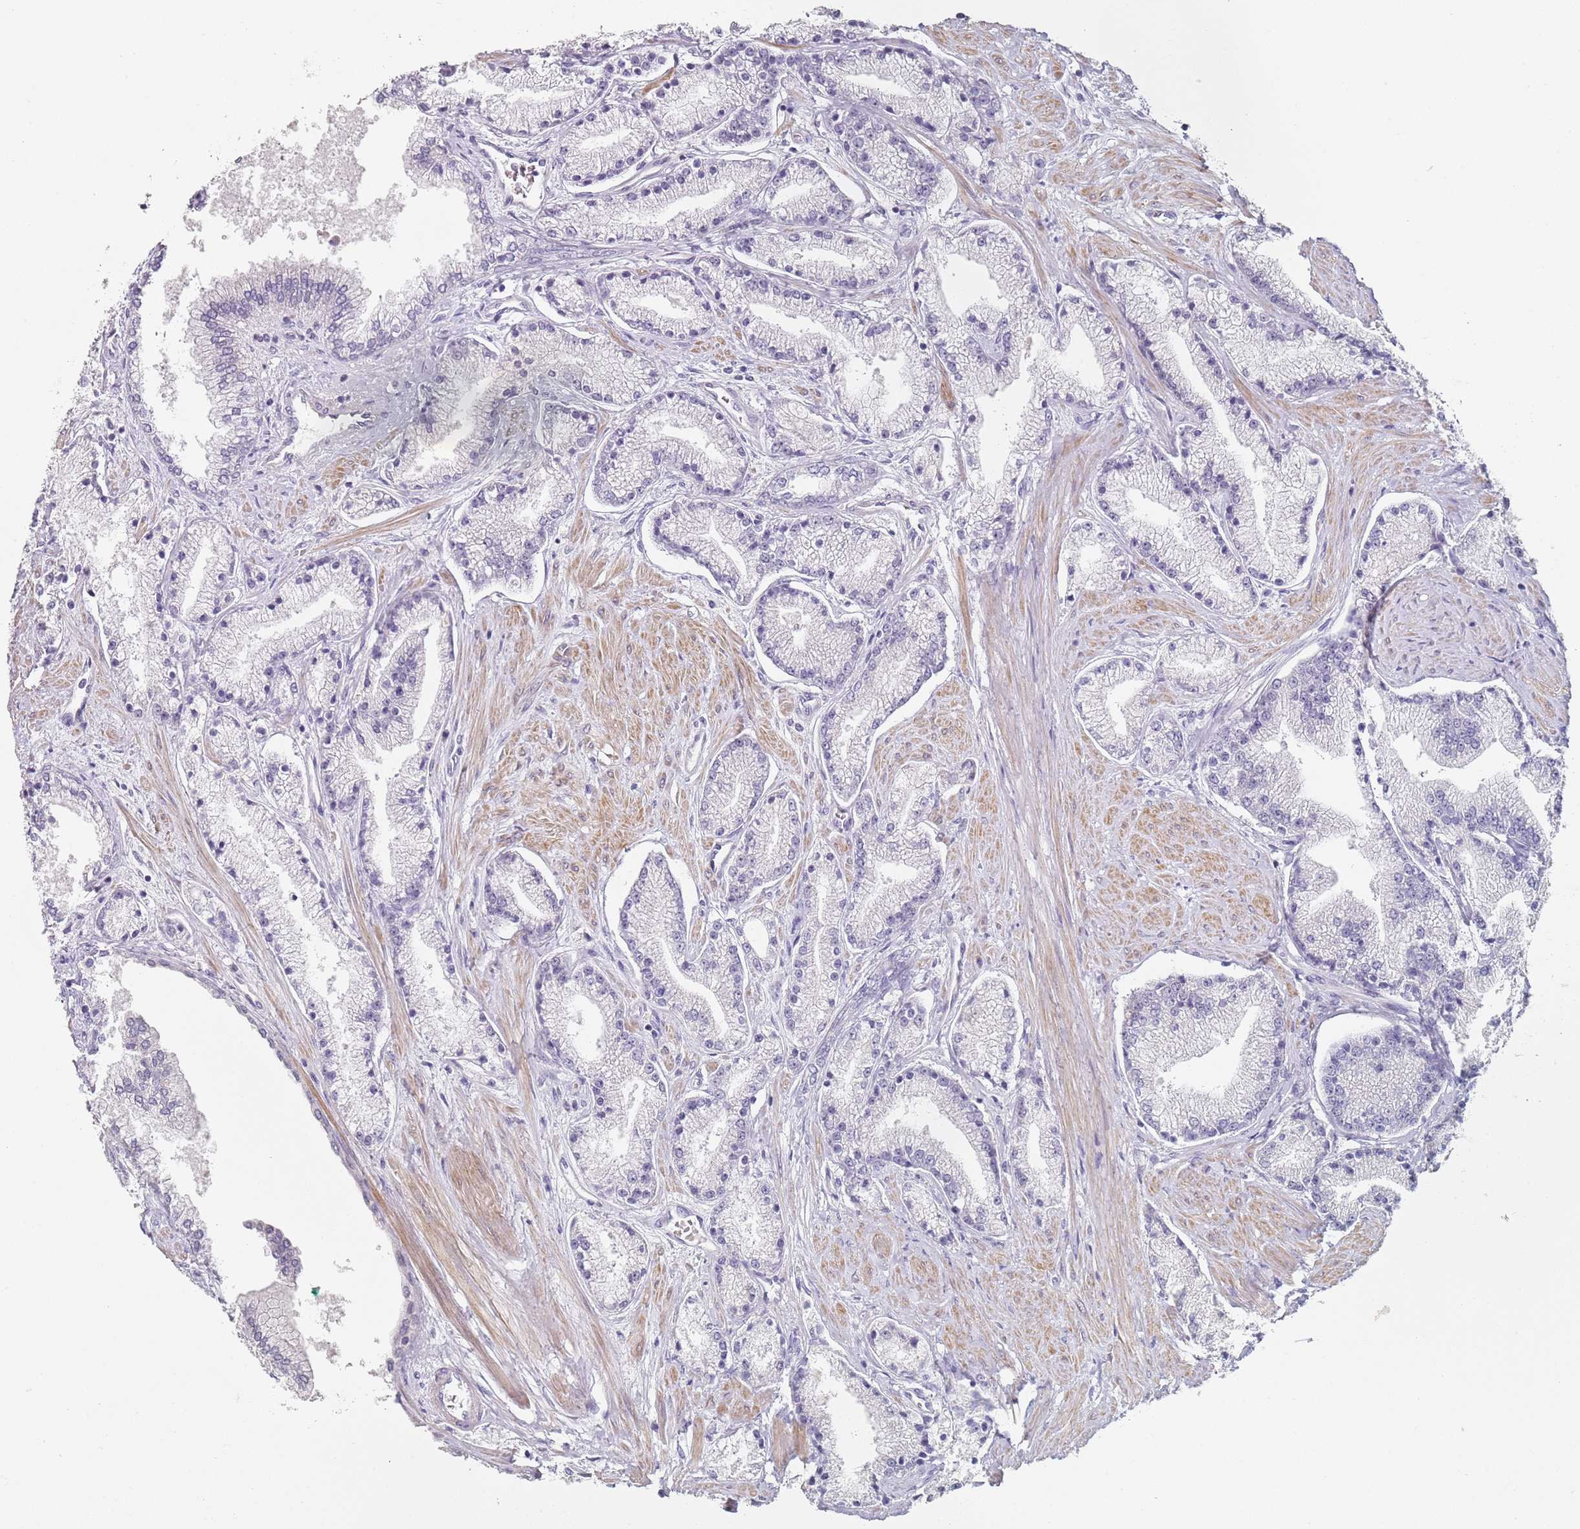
{"staining": {"intensity": "negative", "quantity": "none", "location": "none"}, "tissue": "prostate cancer", "cell_type": "Tumor cells", "image_type": "cancer", "snomed": [{"axis": "morphology", "description": "Adenocarcinoma, High grade"}, {"axis": "topography", "description": "Prostate"}], "caption": "DAB (3,3'-diaminobenzidine) immunohistochemical staining of adenocarcinoma (high-grade) (prostate) shows no significant staining in tumor cells.", "gene": "DNAH11", "patient": {"sex": "male", "age": 67}}